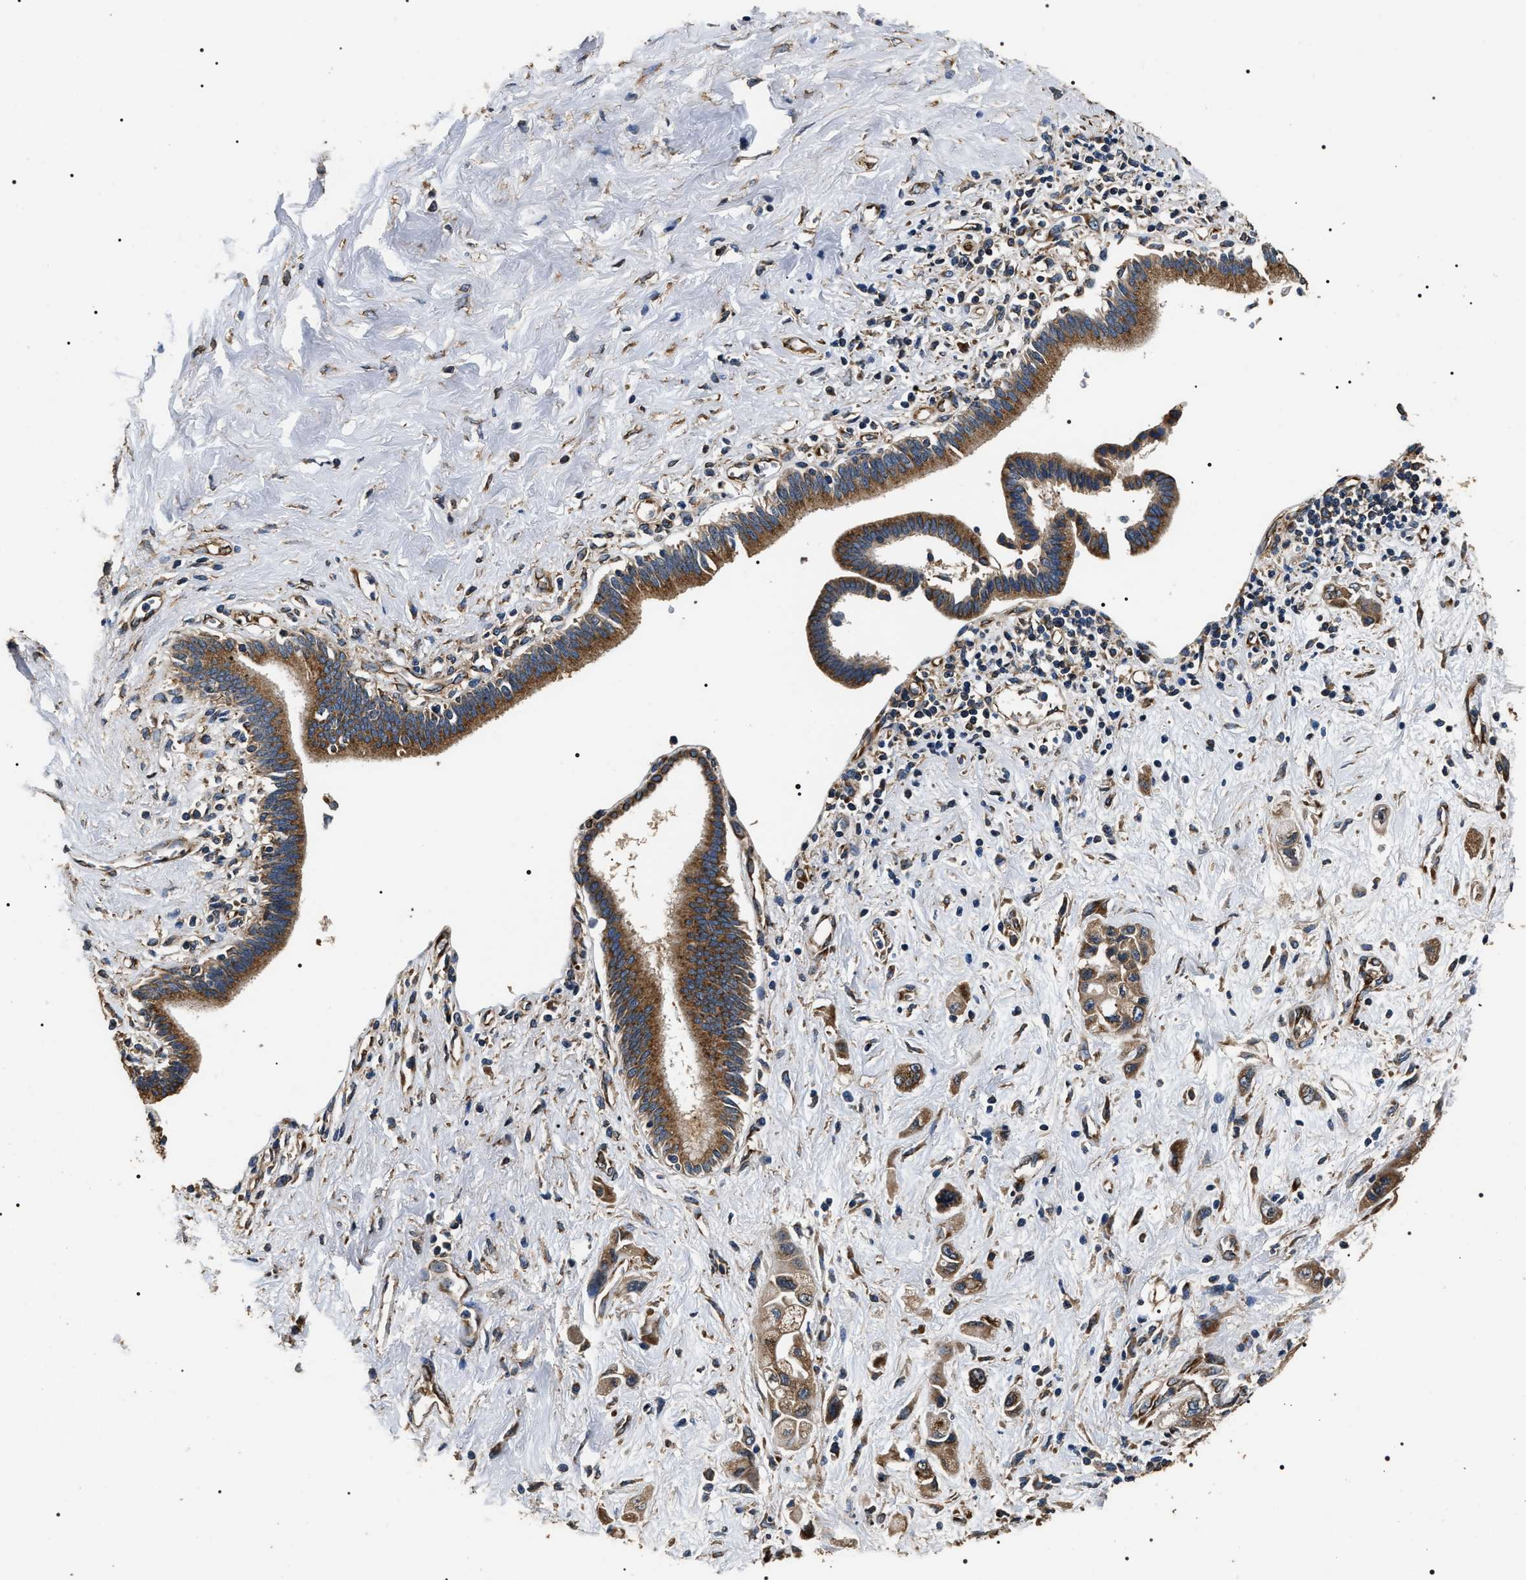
{"staining": {"intensity": "moderate", "quantity": ">75%", "location": "cytoplasmic/membranous"}, "tissue": "pancreatic cancer", "cell_type": "Tumor cells", "image_type": "cancer", "snomed": [{"axis": "morphology", "description": "Adenocarcinoma, NOS"}, {"axis": "topography", "description": "Pancreas"}], "caption": "This is an image of immunohistochemistry staining of pancreatic adenocarcinoma, which shows moderate expression in the cytoplasmic/membranous of tumor cells.", "gene": "KTN1", "patient": {"sex": "female", "age": 66}}